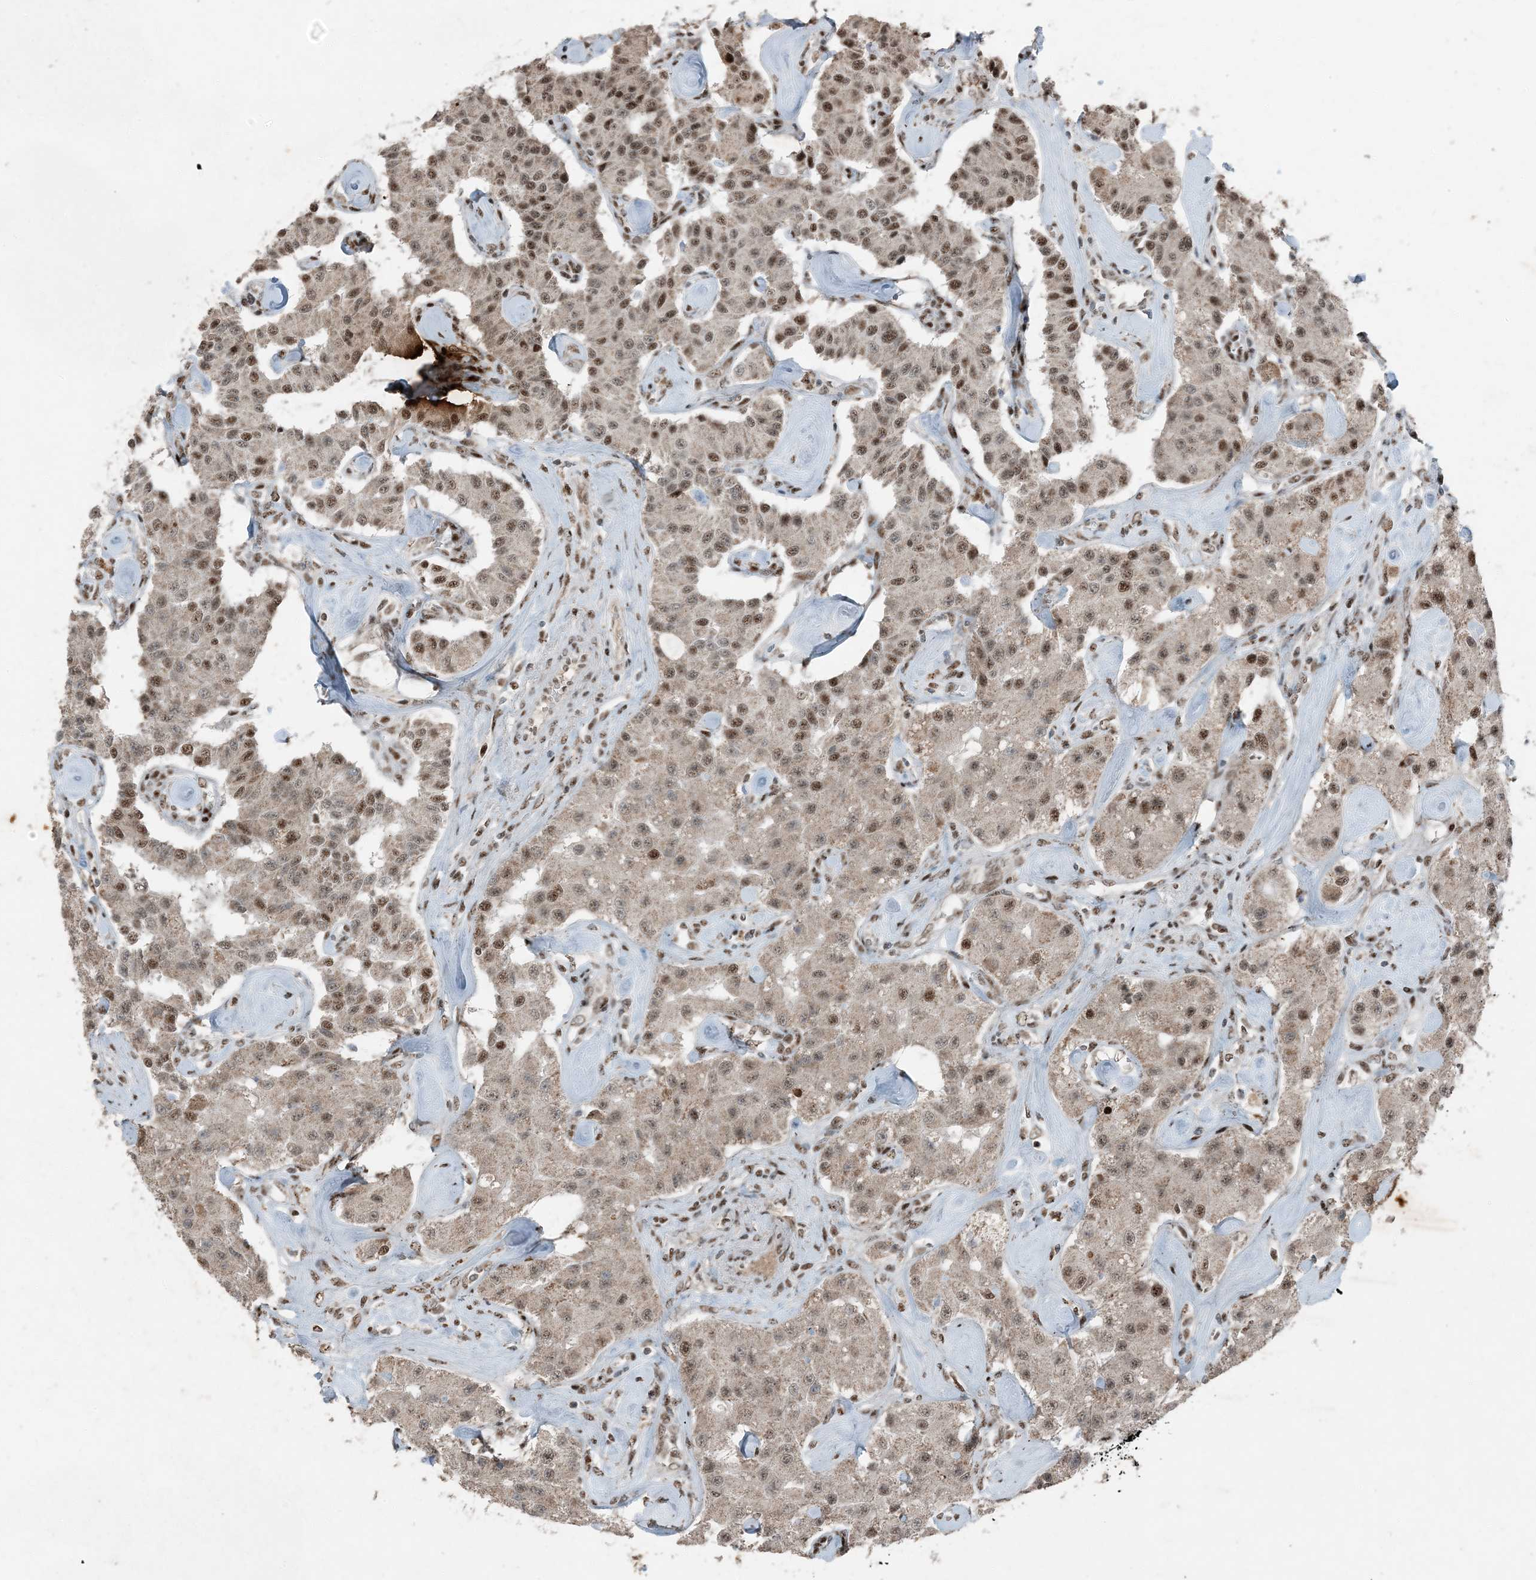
{"staining": {"intensity": "moderate", "quantity": ">75%", "location": "nuclear"}, "tissue": "carcinoid", "cell_type": "Tumor cells", "image_type": "cancer", "snomed": [{"axis": "morphology", "description": "Carcinoid, malignant, NOS"}, {"axis": "topography", "description": "Pancreas"}], "caption": "There is medium levels of moderate nuclear positivity in tumor cells of carcinoid, as demonstrated by immunohistochemical staining (brown color).", "gene": "TADA2B", "patient": {"sex": "male", "age": 41}}